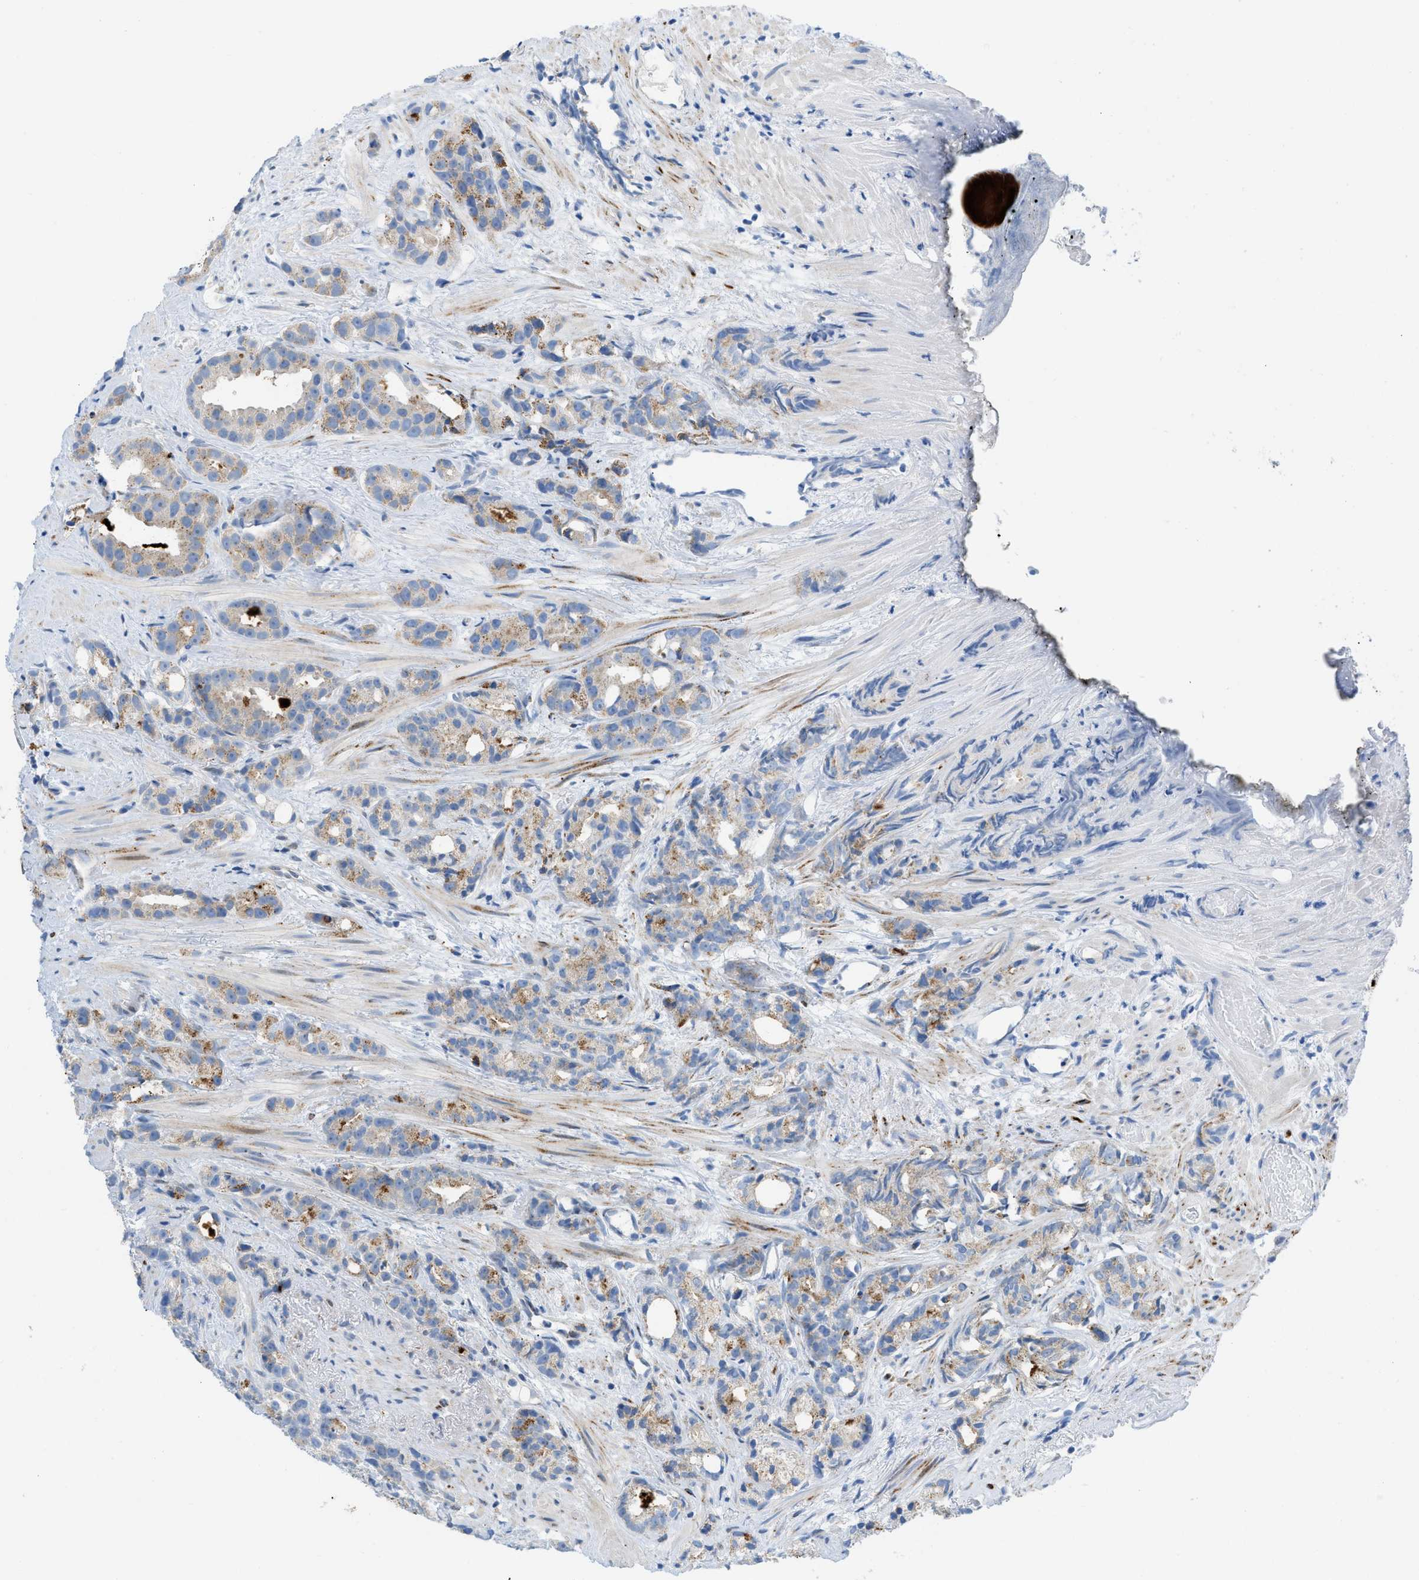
{"staining": {"intensity": "weak", "quantity": "25%-75%", "location": "cytoplasmic/membranous"}, "tissue": "prostate cancer", "cell_type": "Tumor cells", "image_type": "cancer", "snomed": [{"axis": "morphology", "description": "Adenocarcinoma, Low grade"}, {"axis": "topography", "description": "Prostate"}], "caption": "This image demonstrates IHC staining of prostate adenocarcinoma (low-grade), with low weak cytoplasmic/membranous positivity in approximately 25%-75% of tumor cells.", "gene": "RBBP9", "patient": {"sex": "male", "age": 89}}